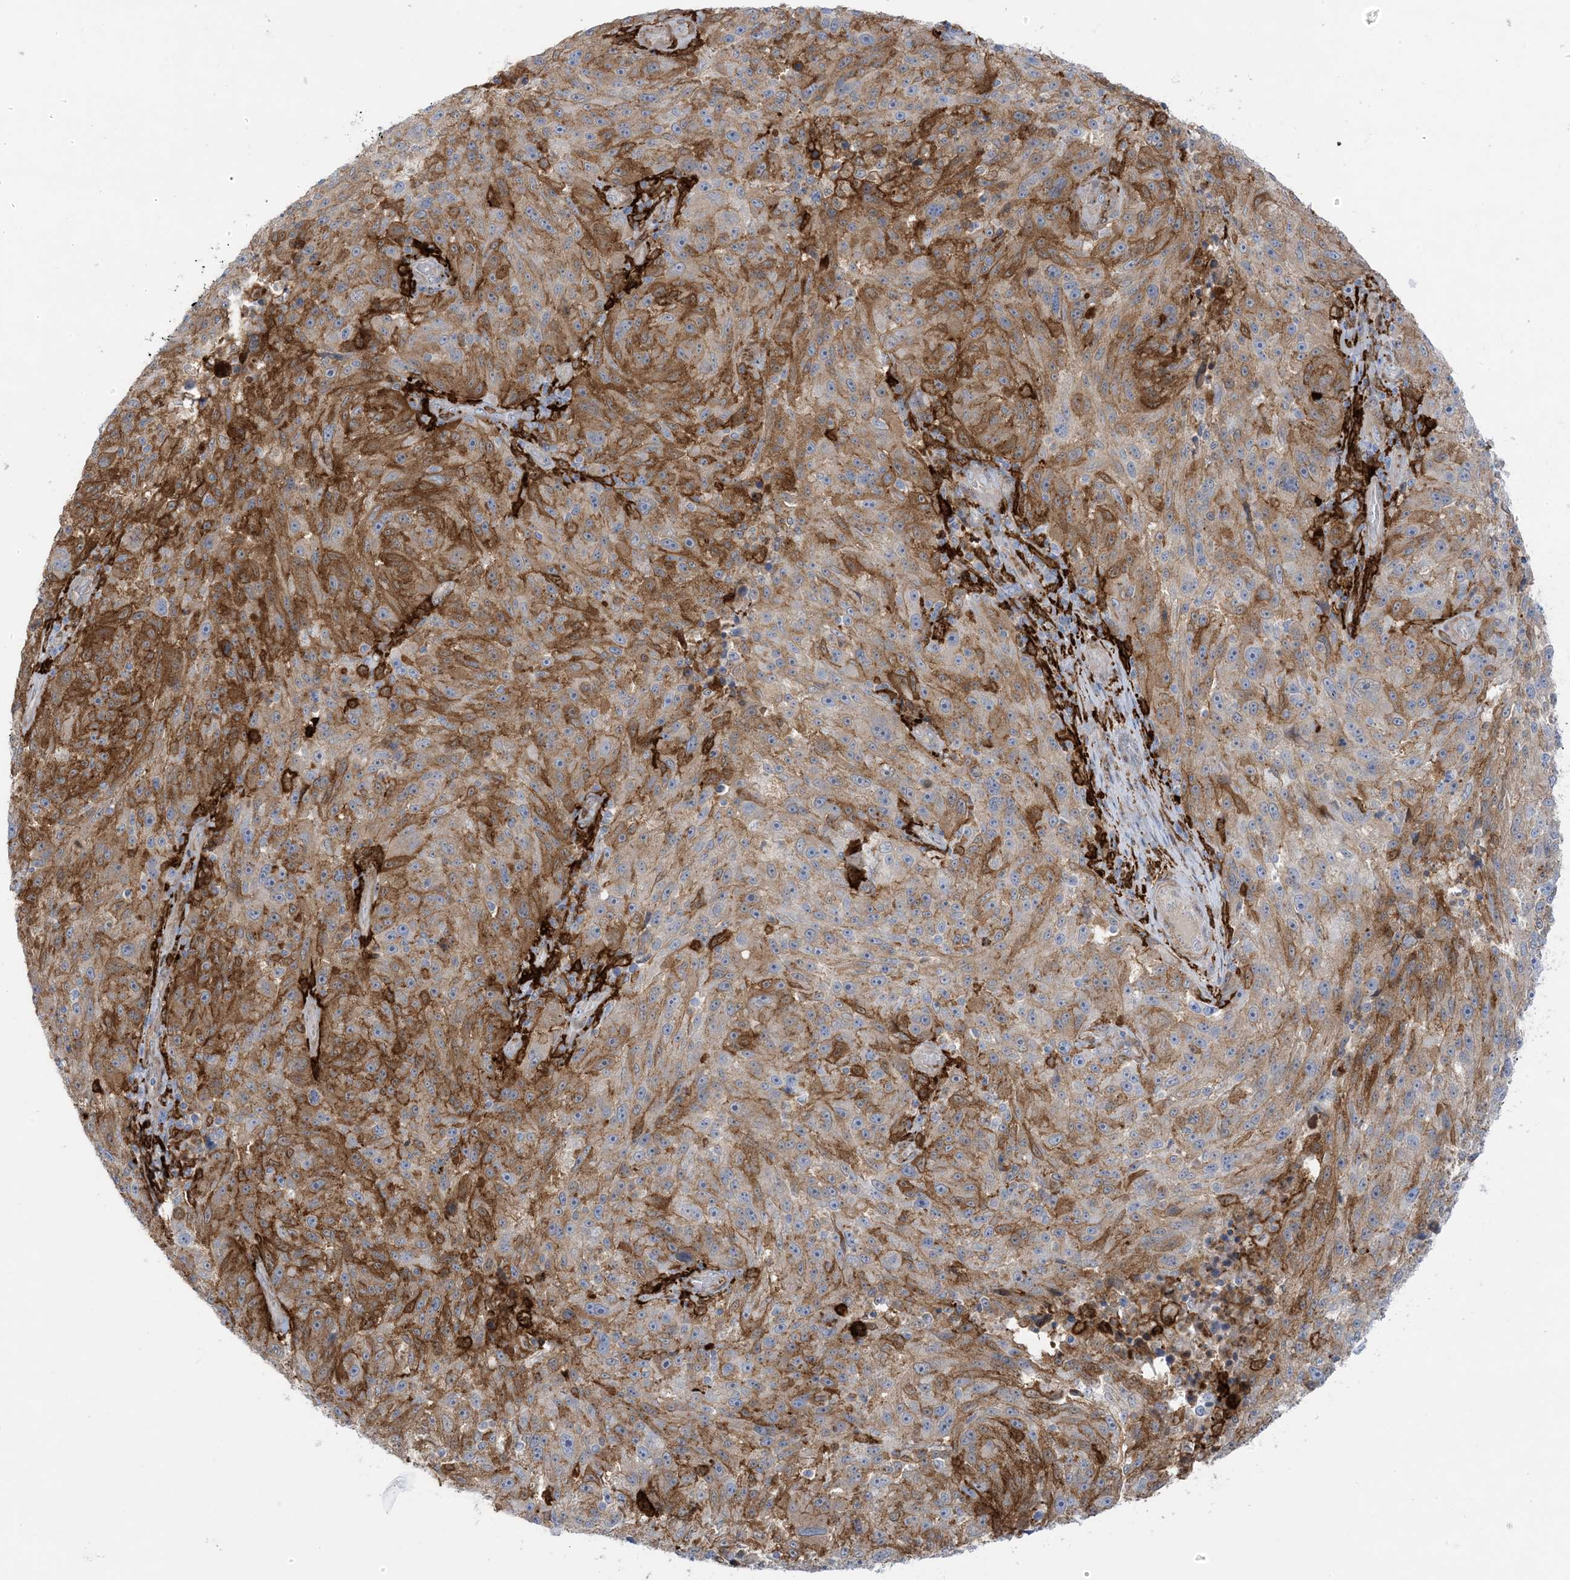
{"staining": {"intensity": "moderate", "quantity": "25%-75%", "location": "cytoplasmic/membranous"}, "tissue": "melanoma", "cell_type": "Tumor cells", "image_type": "cancer", "snomed": [{"axis": "morphology", "description": "Malignant melanoma, NOS"}, {"axis": "topography", "description": "Skin"}], "caption": "Brown immunohistochemical staining in human malignant melanoma reveals moderate cytoplasmic/membranous positivity in approximately 25%-75% of tumor cells.", "gene": "ICMT", "patient": {"sex": "male", "age": 53}}